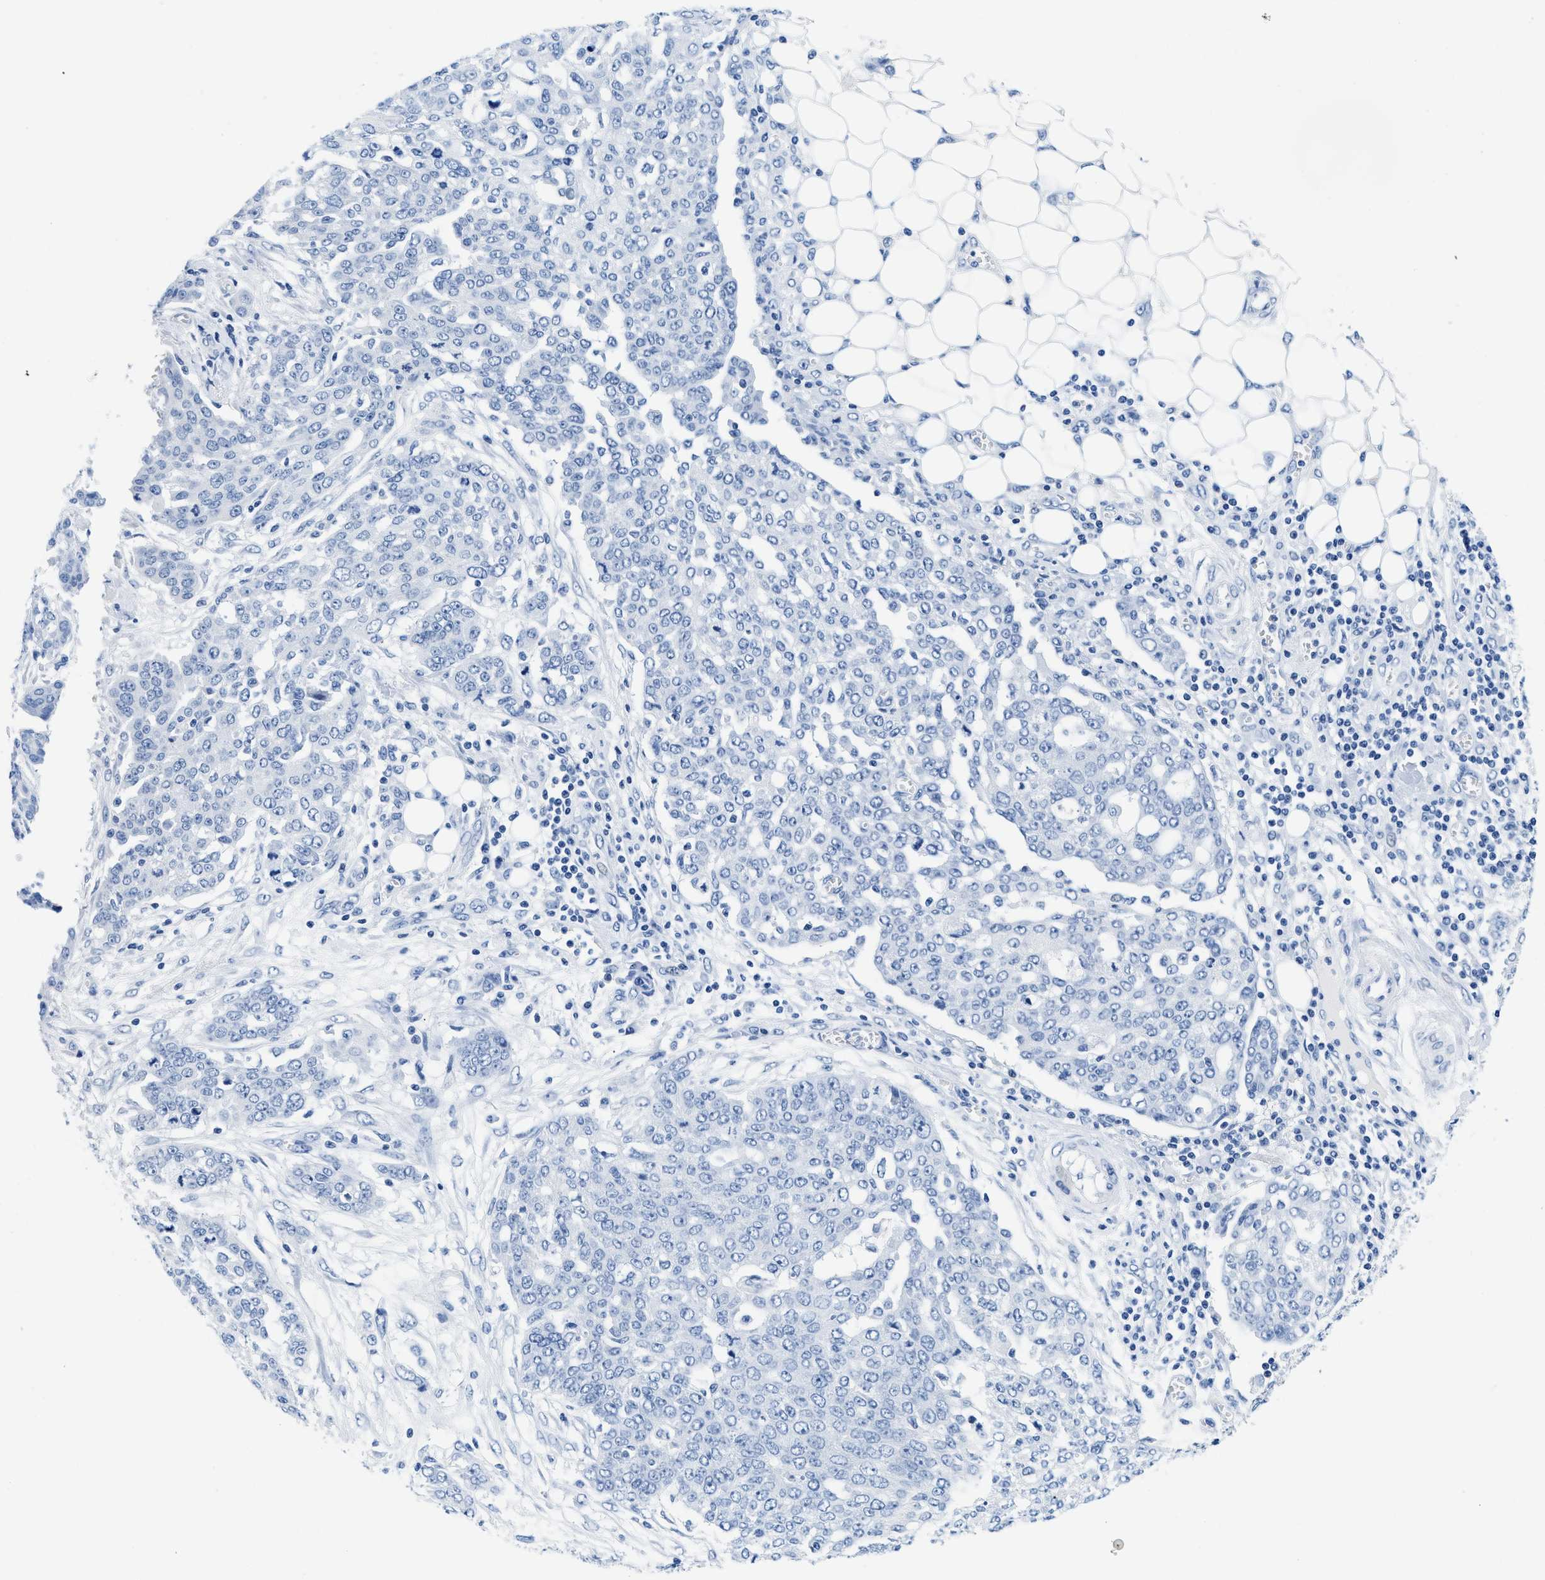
{"staining": {"intensity": "negative", "quantity": "none", "location": "none"}, "tissue": "ovarian cancer", "cell_type": "Tumor cells", "image_type": "cancer", "snomed": [{"axis": "morphology", "description": "Cystadenocarcinoma, serous, NOS"}, {"axis": "topography", "description": "Soft tissue"}, {"axis": "topography", "description": "Ovary"}], "caption": "This is an immunohistochemistry (IHC) photomicrograph of serous cystadenocarcinoma (ovarian). There is no expression in tumor cells.", "gene": "GSN", "patient": {"sex": "female", "age": 57}}